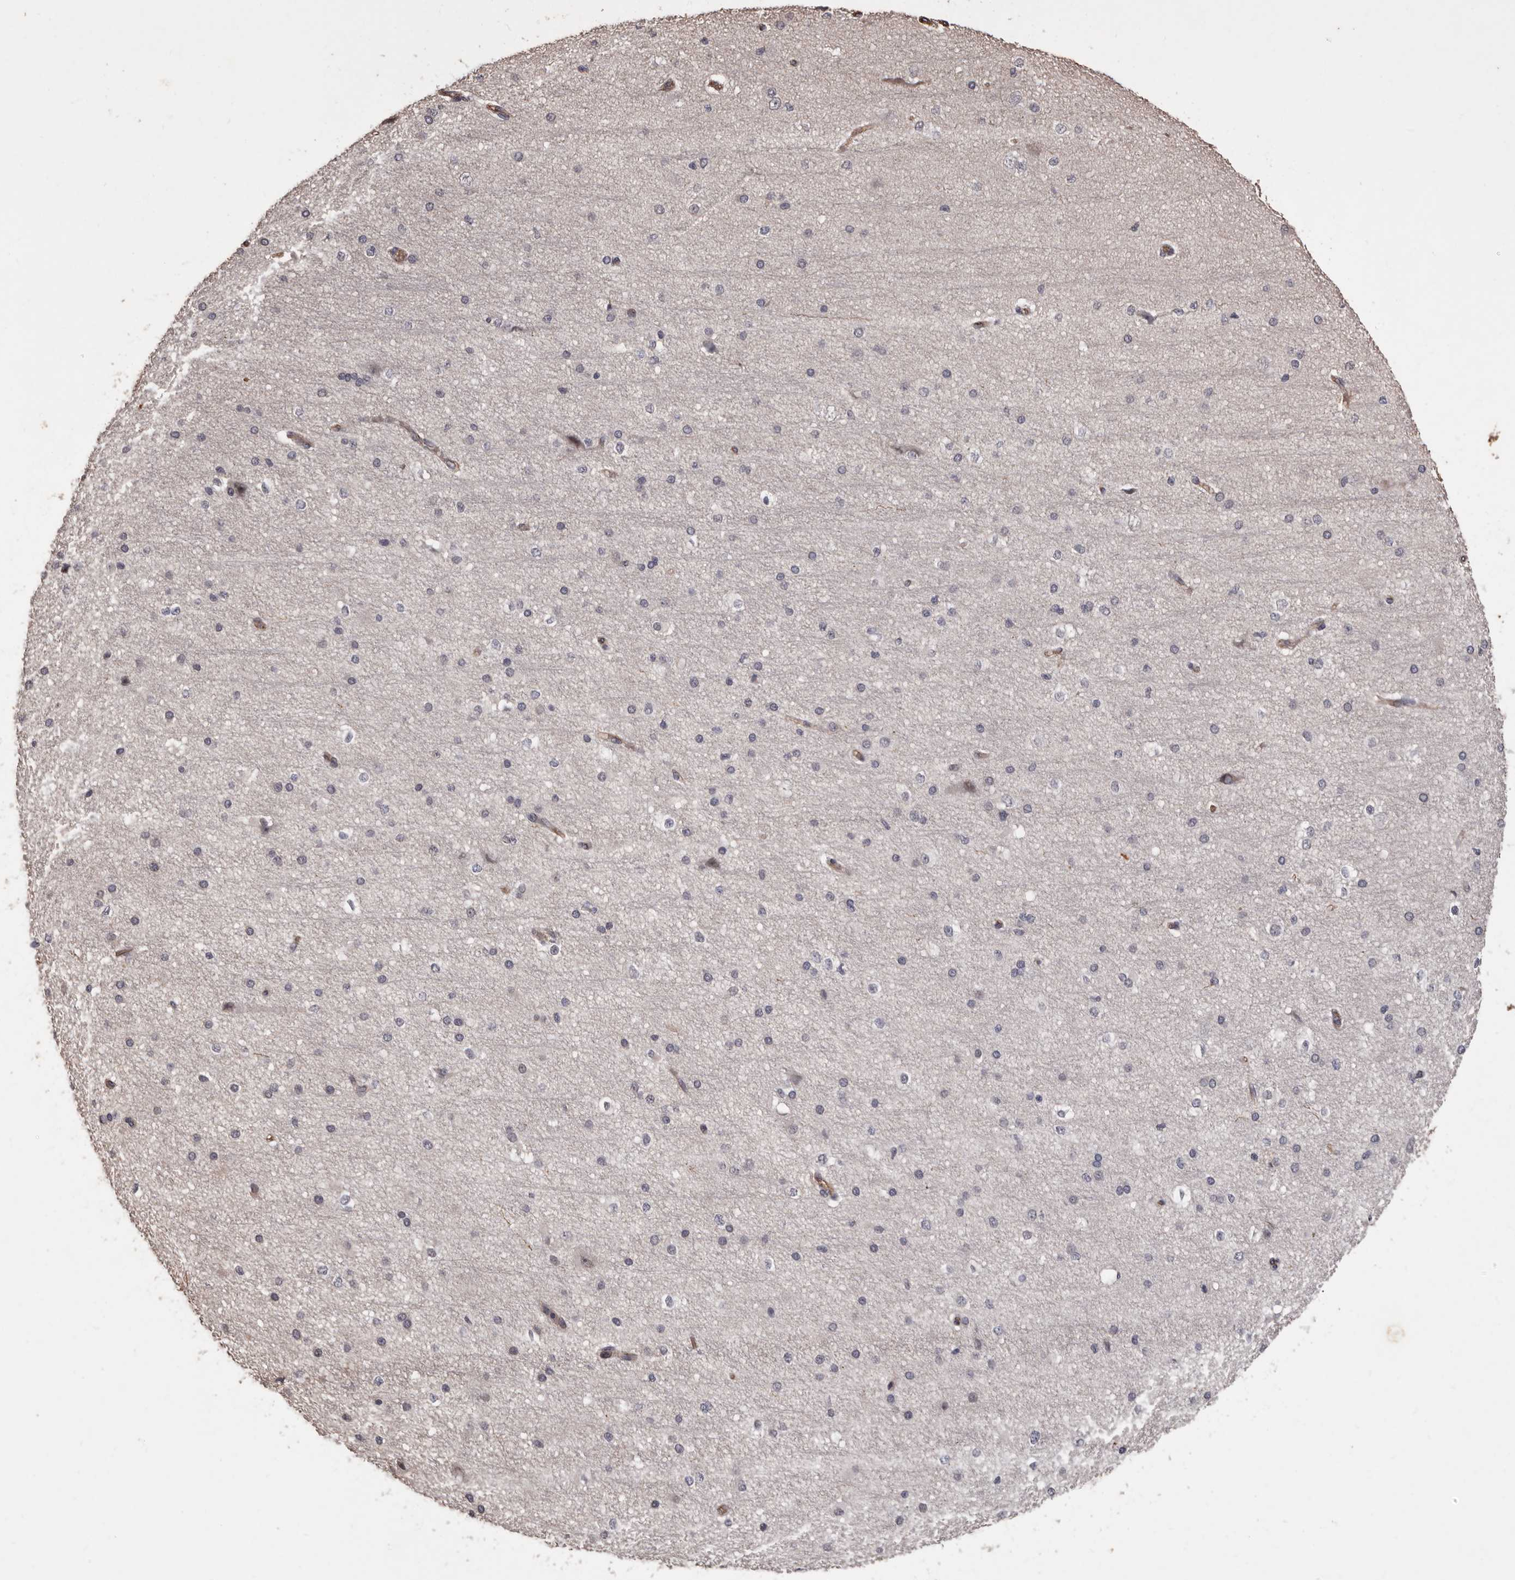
{"staining": {"intensity": "weak", "quantity": "25%-75%", "location": "cytoplasmic/membranous"}, "tissue": "cerebral cortex", "cell_type": "Endothelial cells", "image_type": "normal", "snomed": [{"axis": "morphology", "description": "Normal tissue, NOS"}, {"axis": "morphology", "description": "Developmental malformation"}, {"axis": "topography", "description": "Cerebral cortex"}], "caption": "Brown immunohistochemical staining in unremarkable human cerebral cortex reveals weak cytoplasmic/membranous positivity in approximately 25%-75% of endothelial cells.", "gene": "BRAT1", "patient": {"sex": "female", "age": 30}}